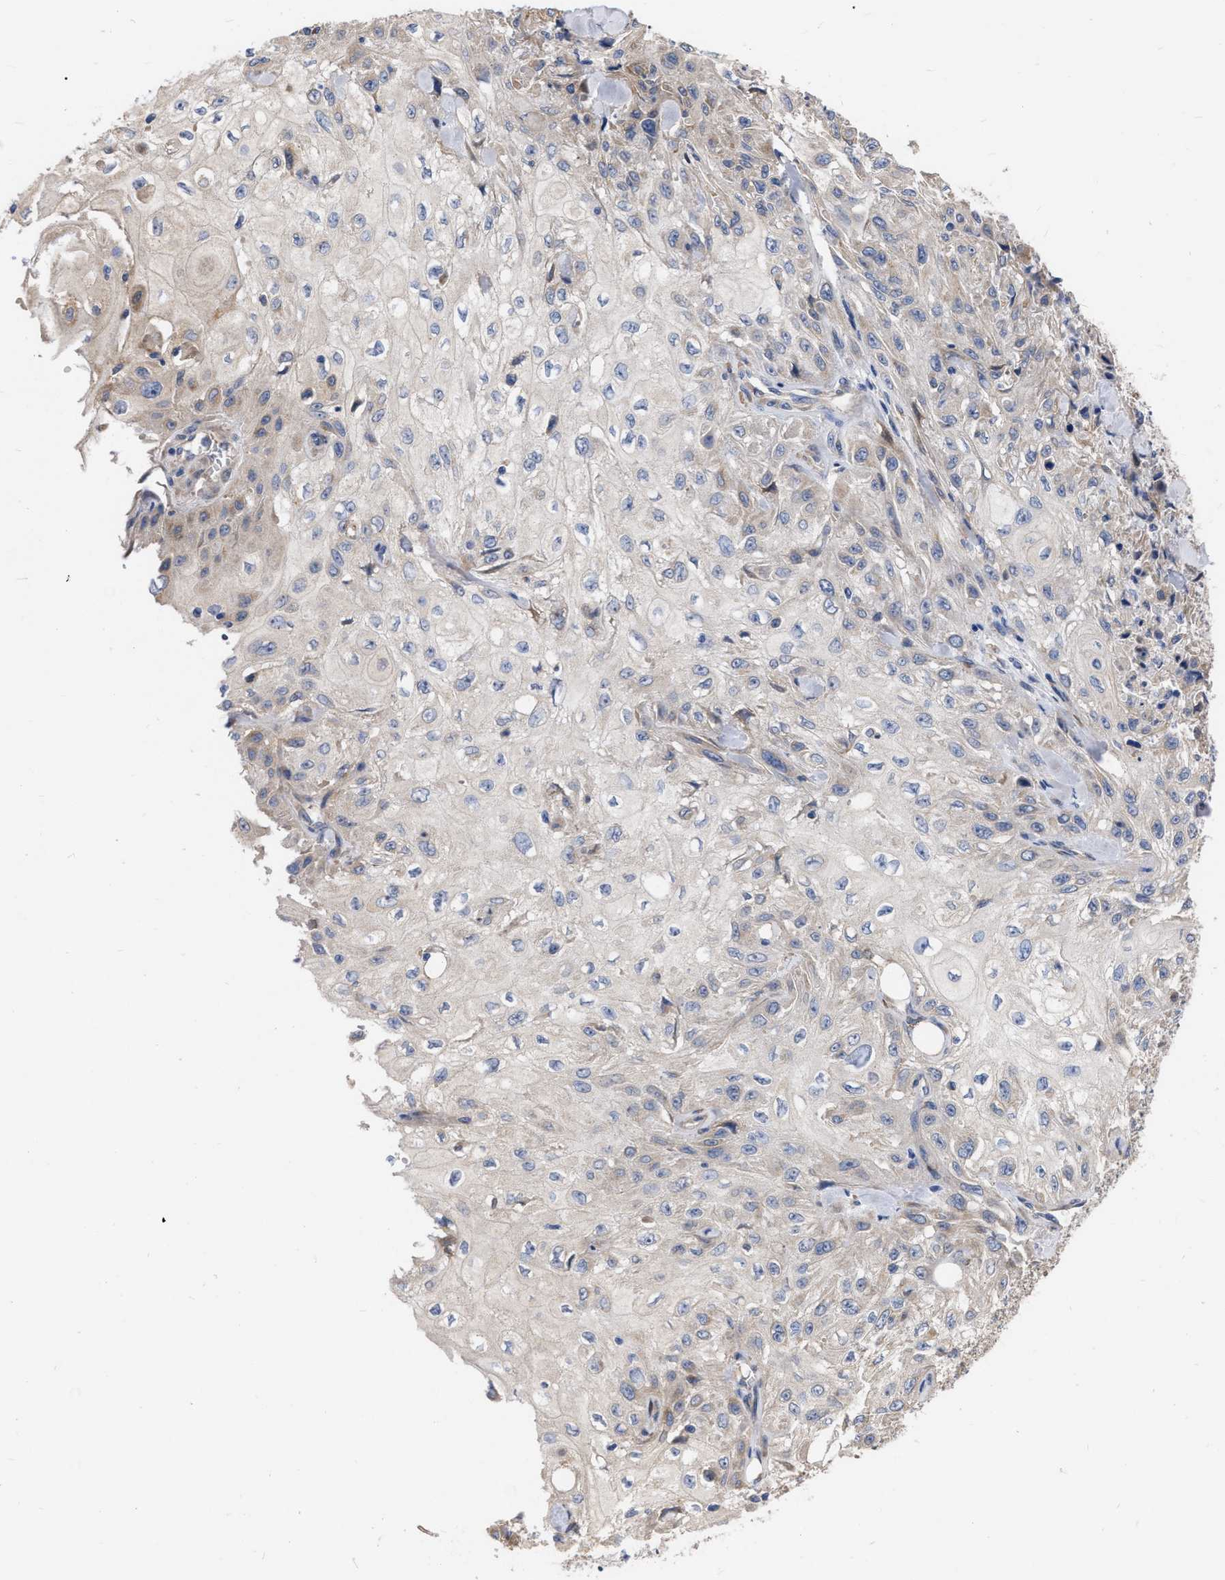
{"staining": {"intensity": "weak", "quantity": "<25%", "location": "cytoplasmic/membranous"}, "tissue": "skin cancer", "cell_type": "Tumor cells", "image_type": "cancer", "snomed": [{"axis": "morphology", "description": "Squamous cell carcinoma, NOS"}, {"axis": "morphology", "description": "Squamous cell carcinoma, metastatic, NOS"}, {"axis": "topography", "description": "Skin"}, {"axis": "topography", "description": "Lymph node"}], "caption": "This is an IHC histopathology image of skin metastatic squamous cell carcinoma. There is no expression in tumor cells.", "gene": "MLST8", "patient": {"sex": "male", "age": 75}}